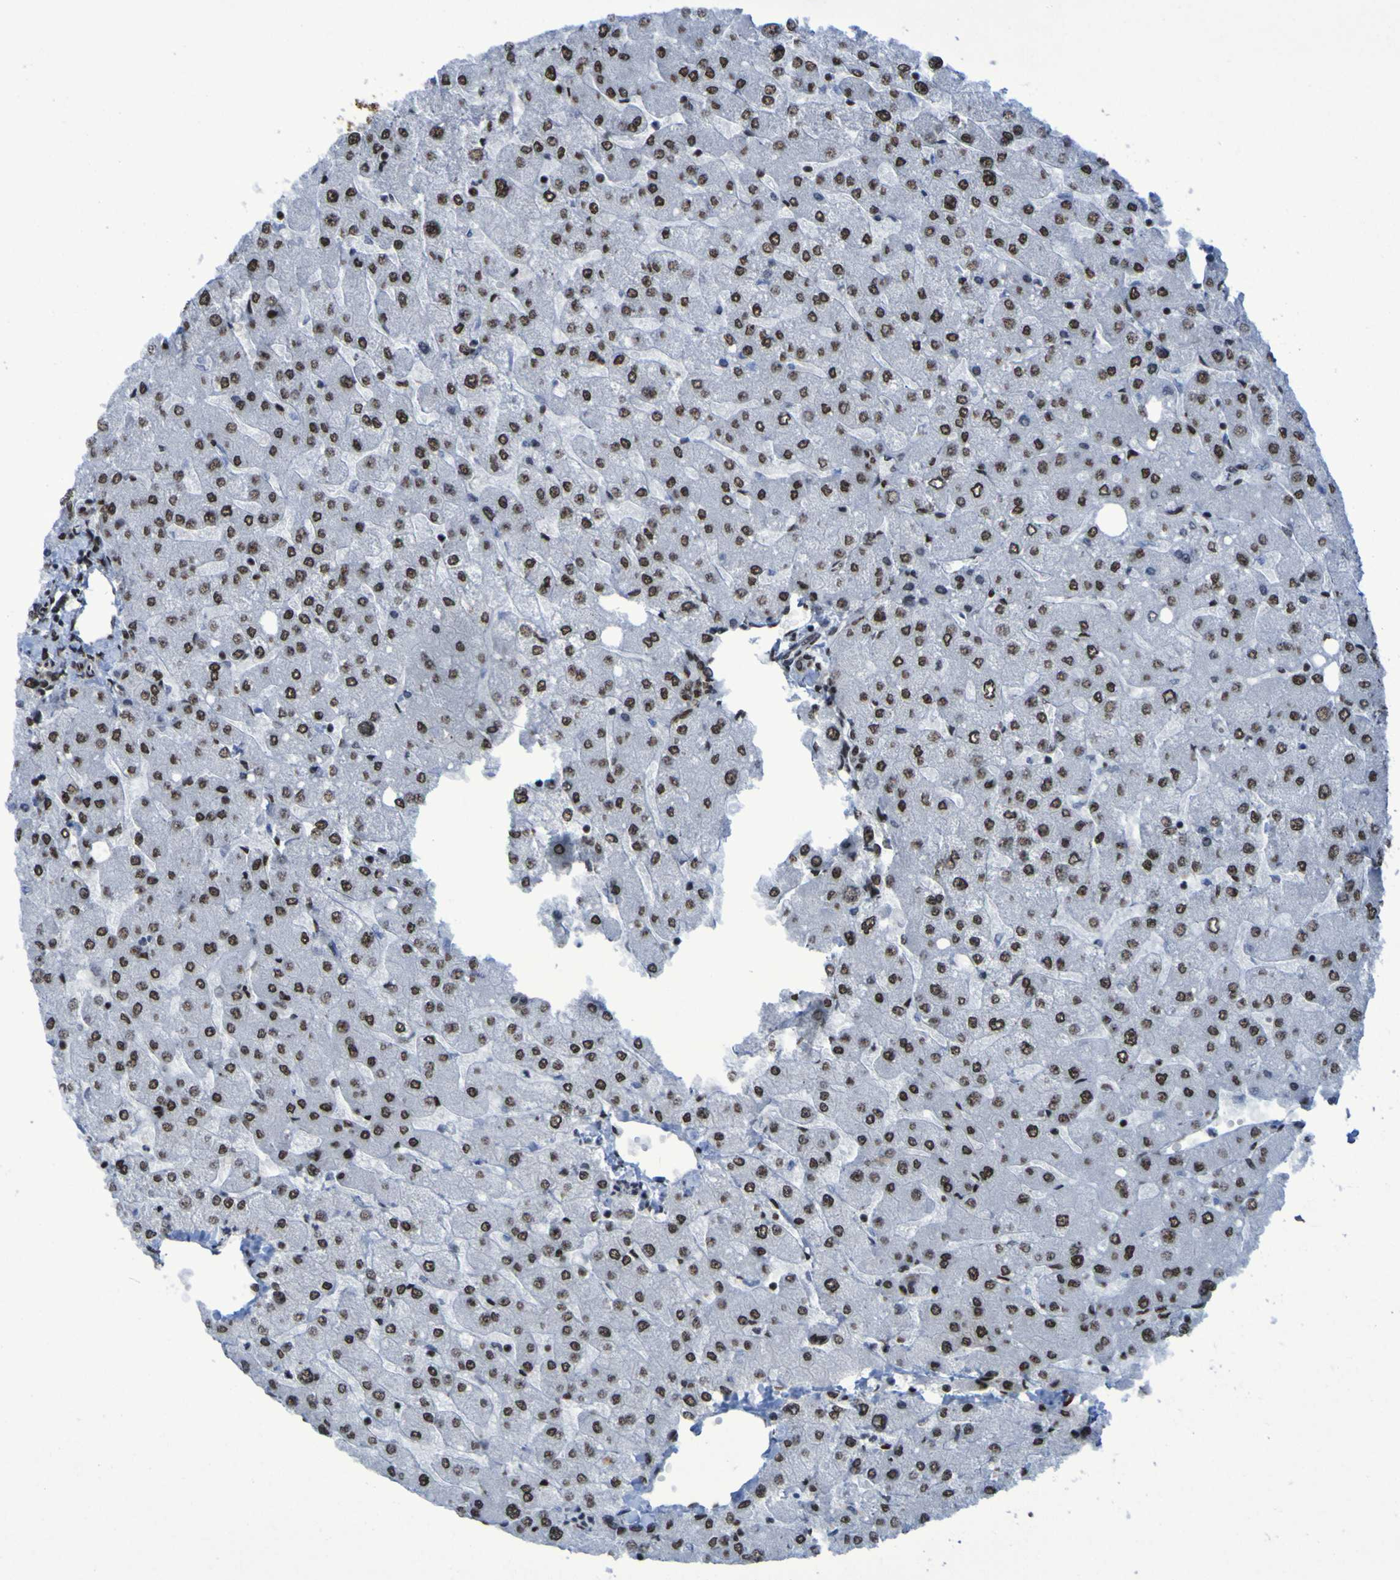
{"staining": {"intensity": "strong", "quantity": ">75%", "location": "nuclear"}, "tissue": "liver", "cell_type": "Cholangiocytes", "image_type": "normal", "snomed": [{"axis": "morphology", "description": "Normal tissue, NOS"}, {"axis": "topography", "description": "Liver"}], "caption": "Protein analysis of normal liver displays strong nuclear positivity in about >75% of cholangiocytes. The protein is stained brown, and the nuclei are stained in blue (DAB (3,3'-diaminobenzidine) IHC with brightfield microscopy, high magnification).", "gene": "HNRNPR", "patient": {"sex": "male", "age": 55}}